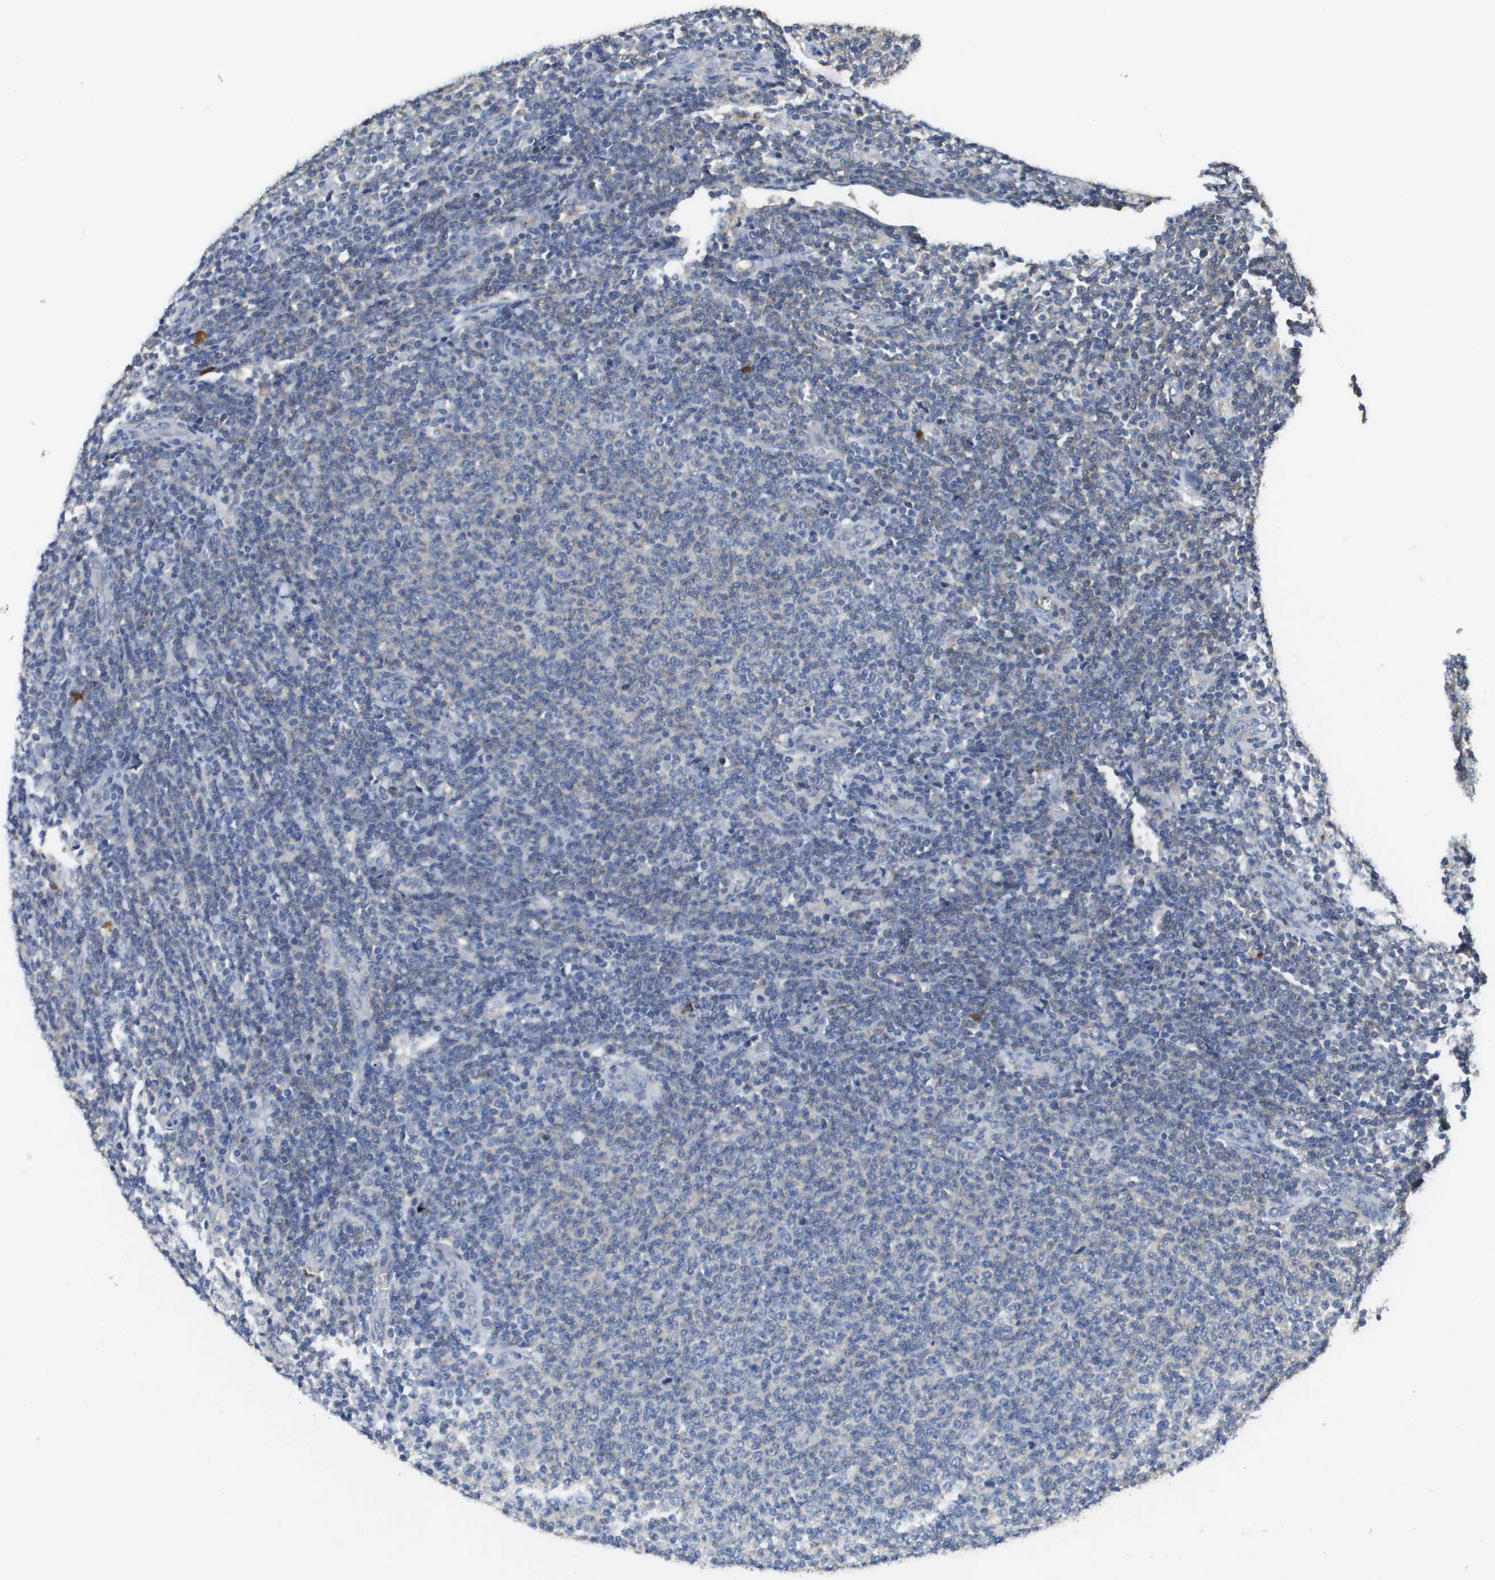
{"staining": {"intensity": "negative", "quantity": "none", "location": "none"}, "tissue": "lymphoma", "cell_type": "Tumor cells", "image_type": "cancer", "snomed": [{"axis": "morphology", "description": "Malignant lymphoma, non-Hodgkin's type, Low grade"}, {"axis": "topography", "description": "Lymph node"}], "caption": "There is no significant staining in tumor cells of low-grade malignant lymphoma, non-Hodgkin's type.", "gene": "RAB27B", "patient": {"sex": "male", "age": 66}}